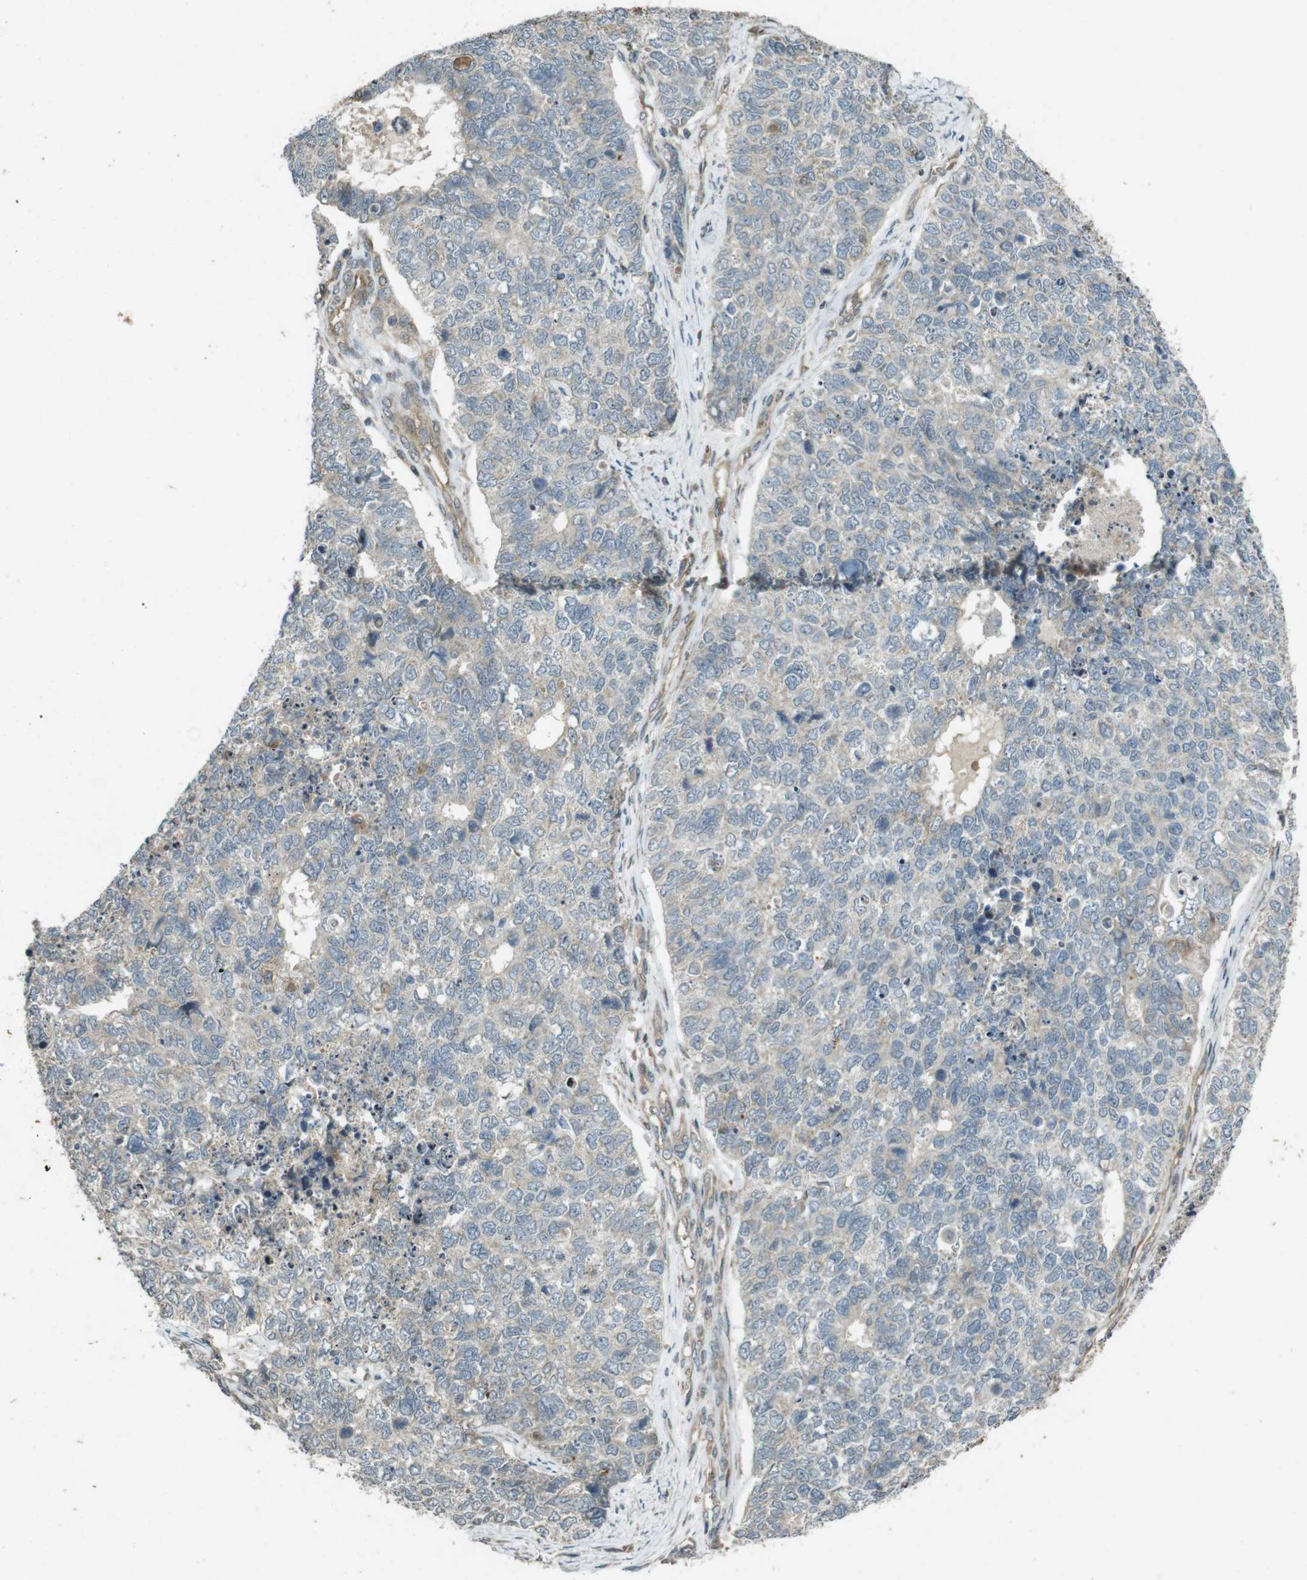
{"staining": {"intensity": "negative", "quantity": "none", "location": "none"}, "tissue": "cervical cancer", "cell_type": "Tumor cells", "image_type": "cancer", "snomed": [{"axis": "morphology", "description": "Squamous cell carcinoma, NOS"}, {"axis": "topography", "description": "Cervix"}], "caption": "Photomicrograph shows no protein positivity in tumor cells of cervical cancer (squamous cell carcinoma) tissue.", "gene": "ZYX", "patient": {"sex": "female", "age": 63}}